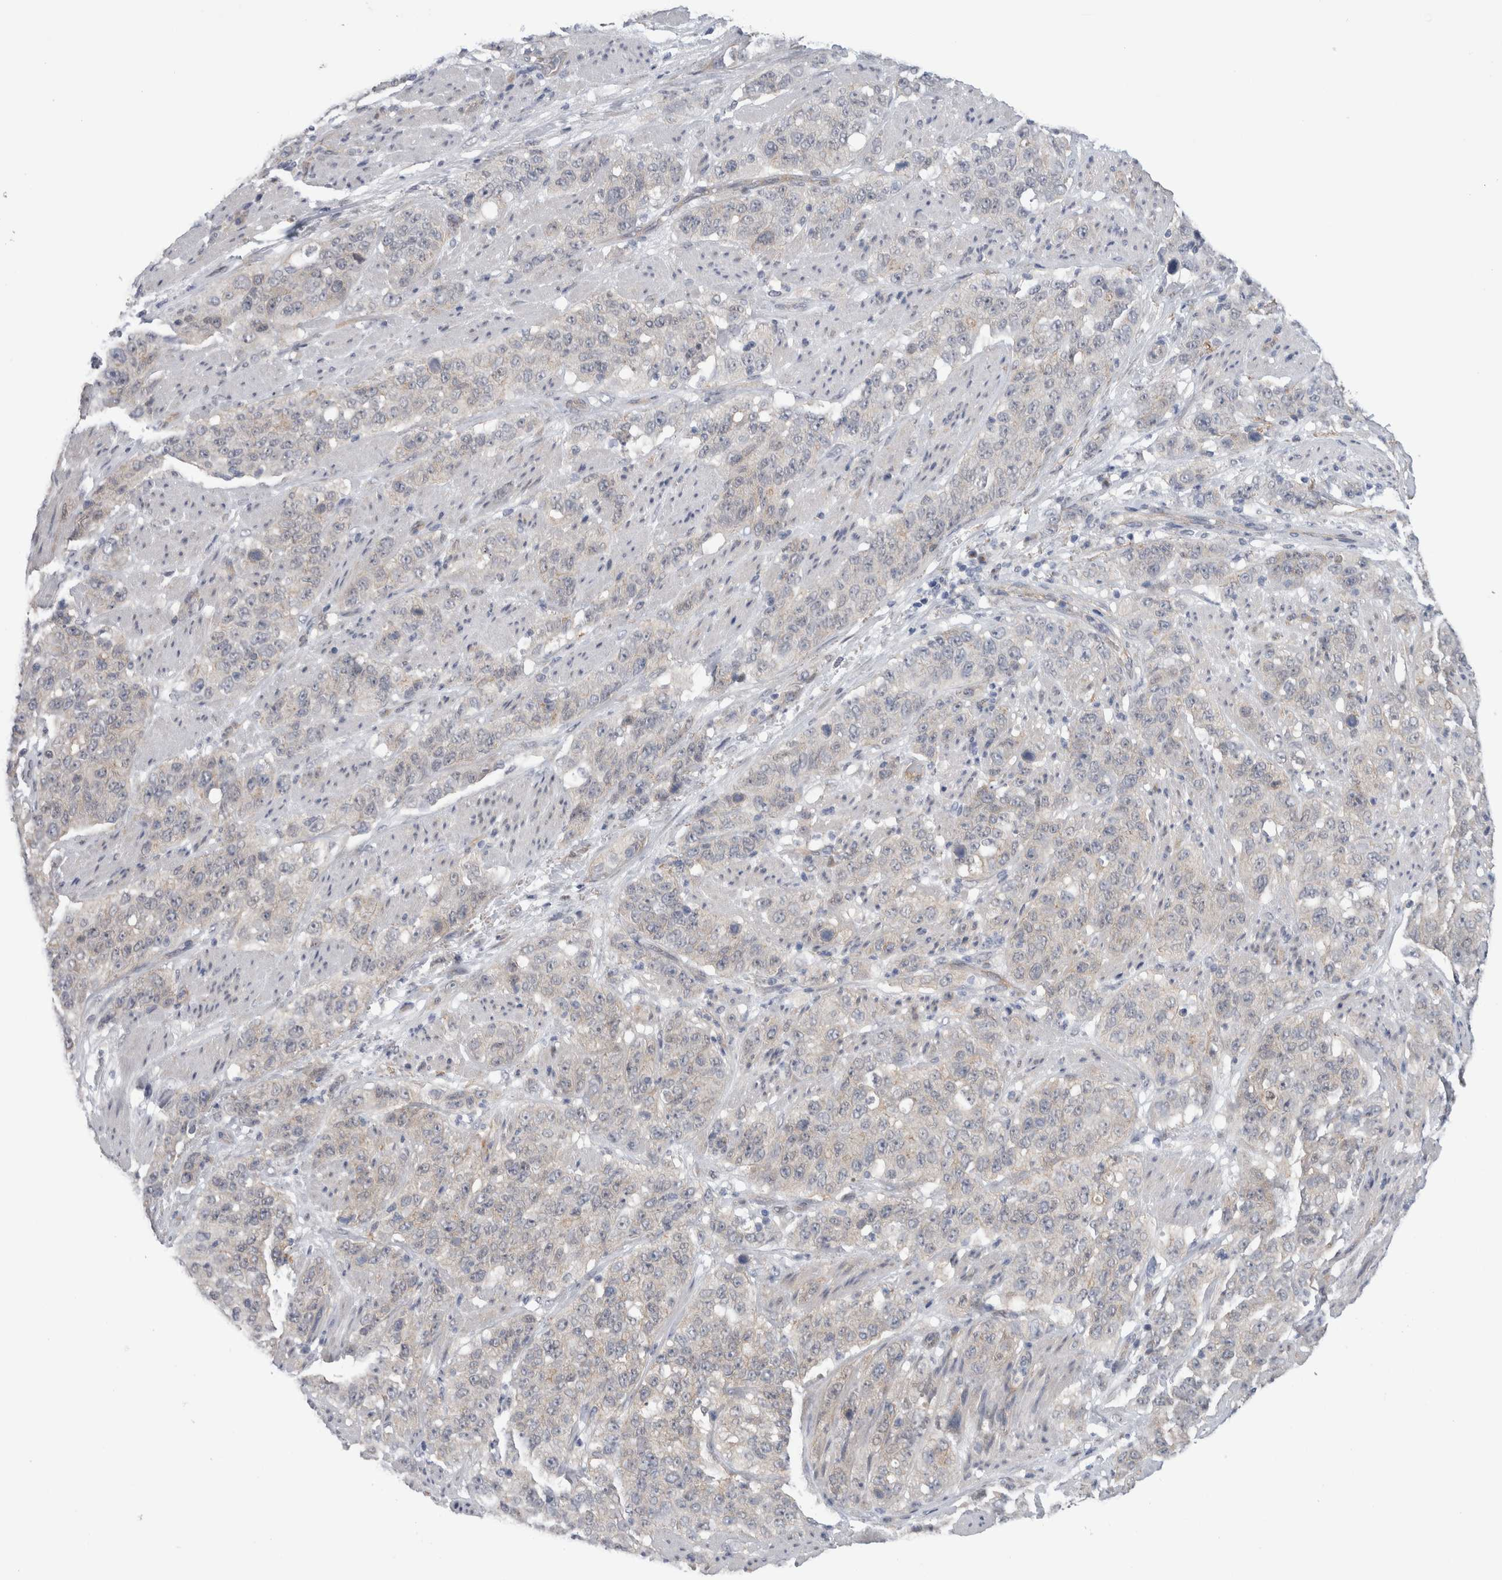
{"staining": {"intensity": "negative", "quantity": "none", "location": "none"}, "tissue": "stomach cancer", "cell_type": "Tumor cells", "image_type": "cancer", "snomed": [{"axis": "morphology", "description": "Adenocarcinoma, NOS"}, {"axis": "topography", "description": "Stomach"}], "caption": "A high-resolution photomicrograph shows IHC staining of stomach cancer (adenocarcinoma), which reveals no significant expression in tumor cells.", "gene": "TAFA5", "patient": {"sex": "male", "age": 48}}